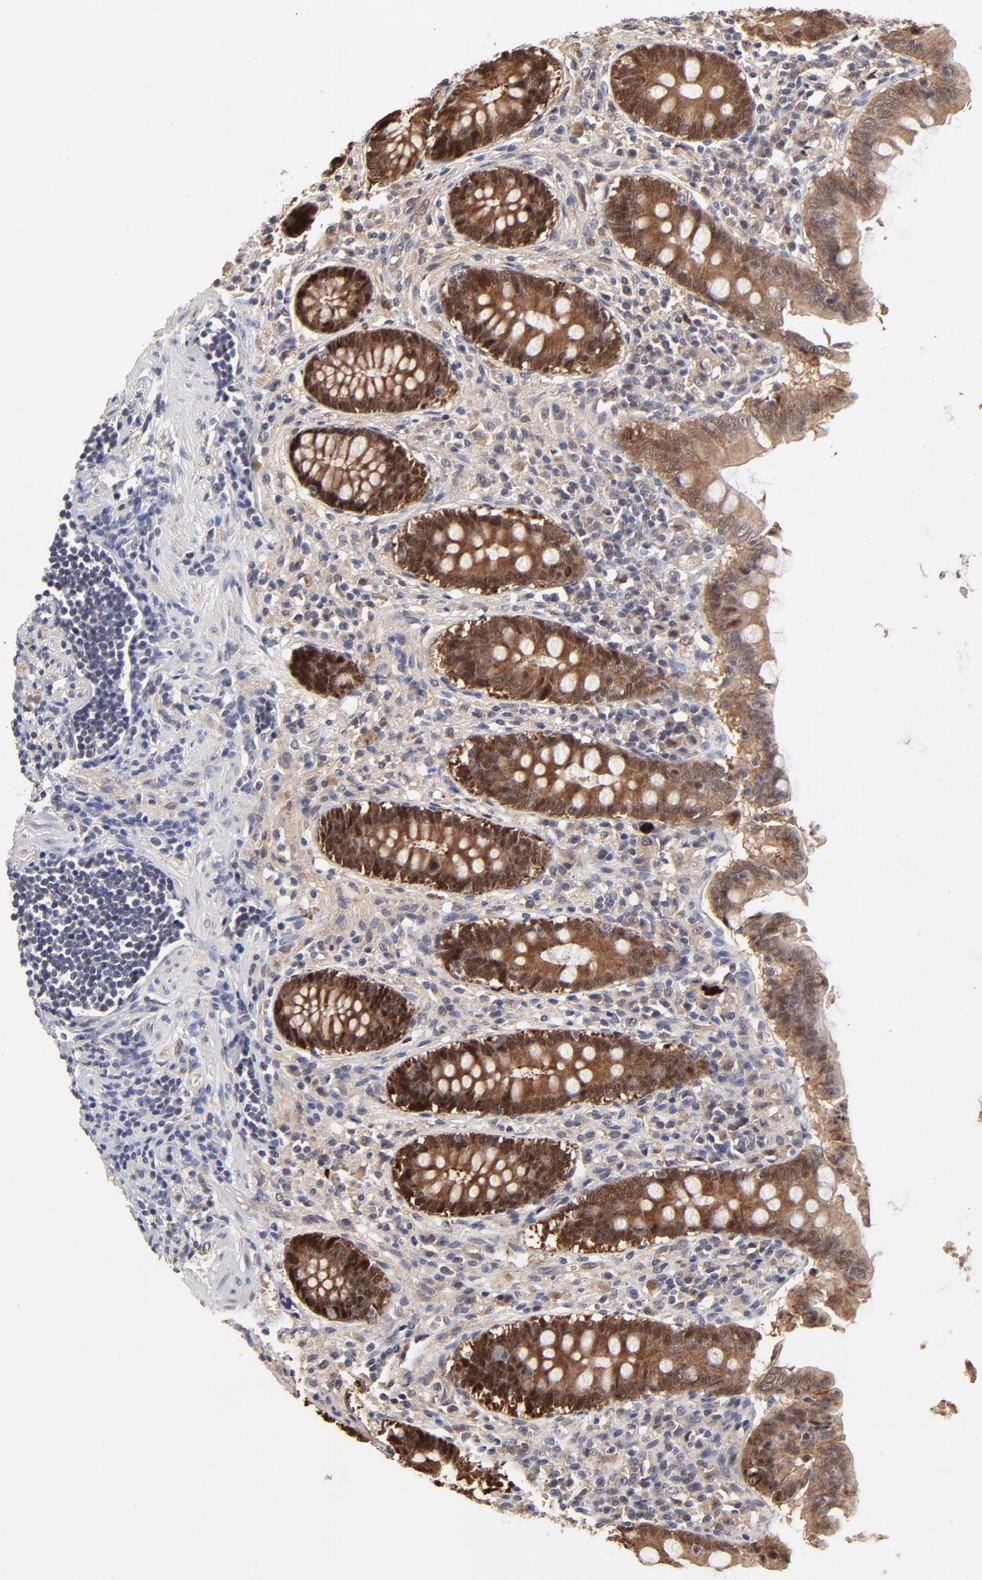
{"staining": {"intensity": "strong", "quantity": ">75%", "location": "cytoplasmic/membranous"}, "tissue": "appendix", "cell_type": "Glandular cells", "image_type": "normal", "snomed": [{"axis": "morphology", "description": "Normal tissue, NOS"}, {"axis": "topography", "description": "Appendix"}], "caption": "Normal appendix displays strong cytoplasmic/membranous staining in about >75% of glandular cells, visualized by immunohistochemistry. (Stains: DAB in brown, nuclei in blue, Microscopy: brightfield microscopy at high magnification).", "gene": "FRMD8", "patient": {"sex": "female", "age": 50}}